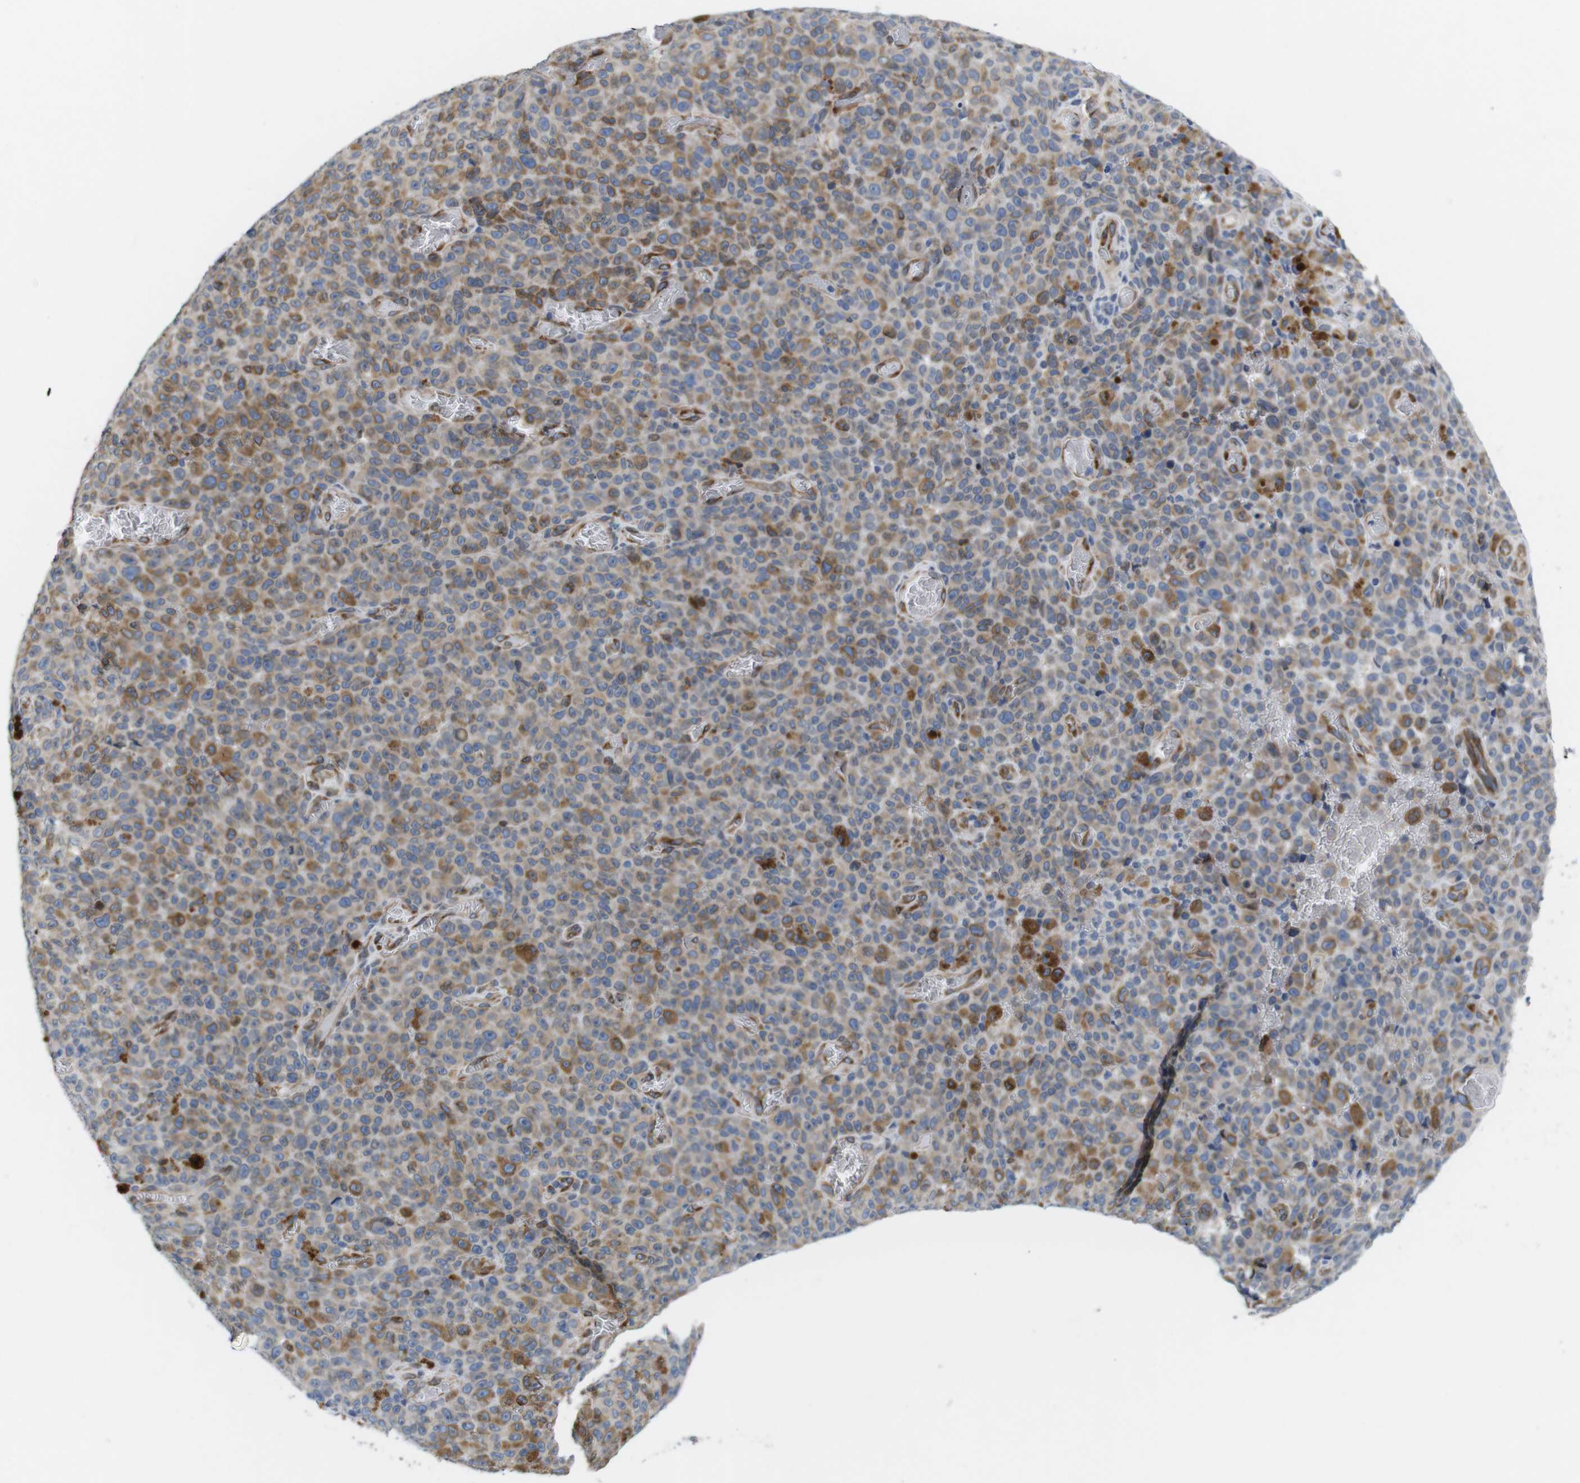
{"staining": {"intensity": "moderate", "quantity": "25%-75%", "location": "cytoplasmic/membranous"}, "tissue": "melanoma", "cell_type": "Tumor cells", "image_type": "cancer", "snomed": [{"axis": "morphology", "description": "Malignant melanoma, NOS"}, {"axis": "topography", "description": "Skin"}], "caption": "Melanoma was stained to show a protein in brown. There is medium levels of moderate cytoplasmic/membranous expression in about 25%-75% of tumor cells.", "gene": "HACD3", "patient": {"sex": "female", "age": 82}}